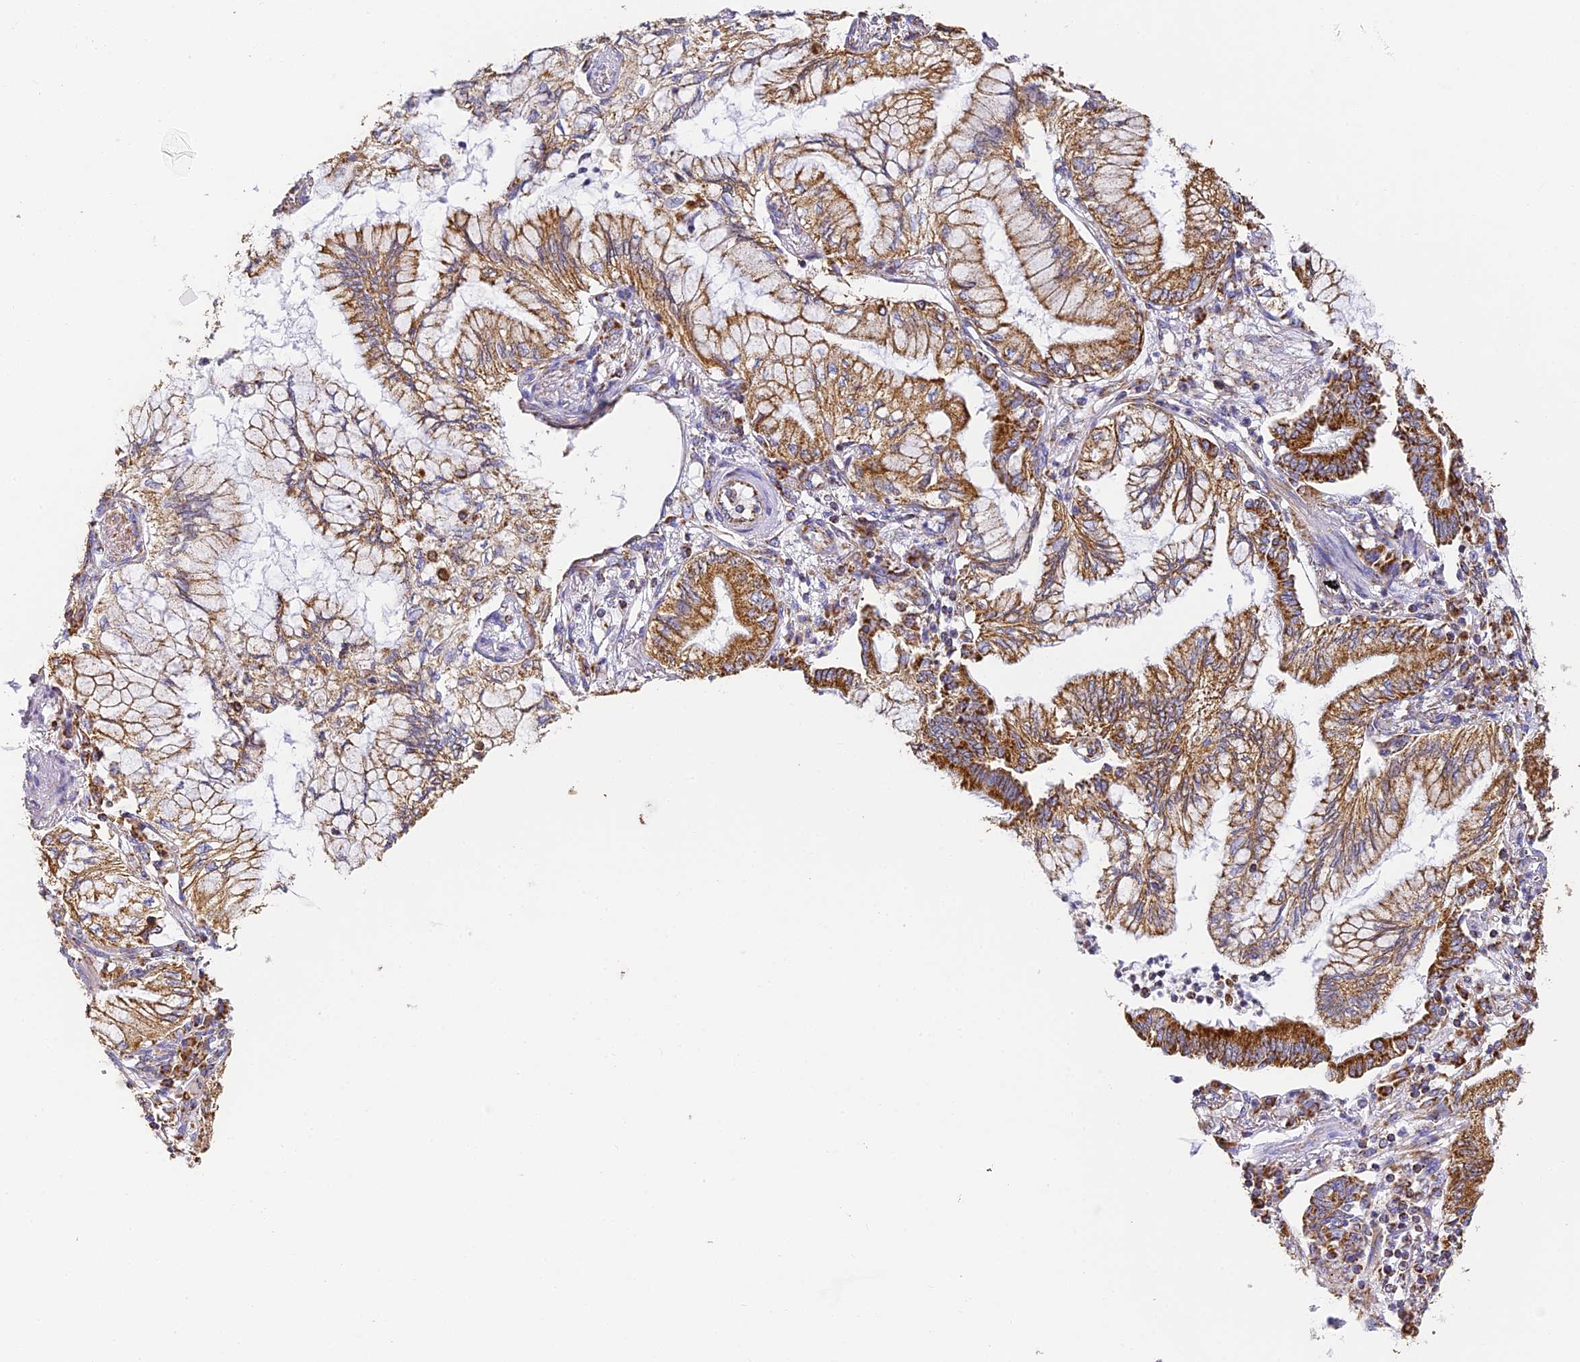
{"staining": {"intensity": "strong", "quantity": "25%-75%", "location": "cytoplasmic/membranous"}, "tissue": "lung cancer", "cell_type": "Tumor cells", "image_type": "cancer", "snomed": [{"axis": "morphology", "description": "Adenocarcinoma, NOS"}, {"axis": "topography", "description": "Lung"}], "caption": "Approximately 25%-75% of tumor cells in human lung cancer (adenocarcinoma) show strong cytoplasmic/membranous protein expression as visualized by brown immunohistochemical staining.", "gene": "COX6C", "patient": {"sex": "female", "age": 70}}